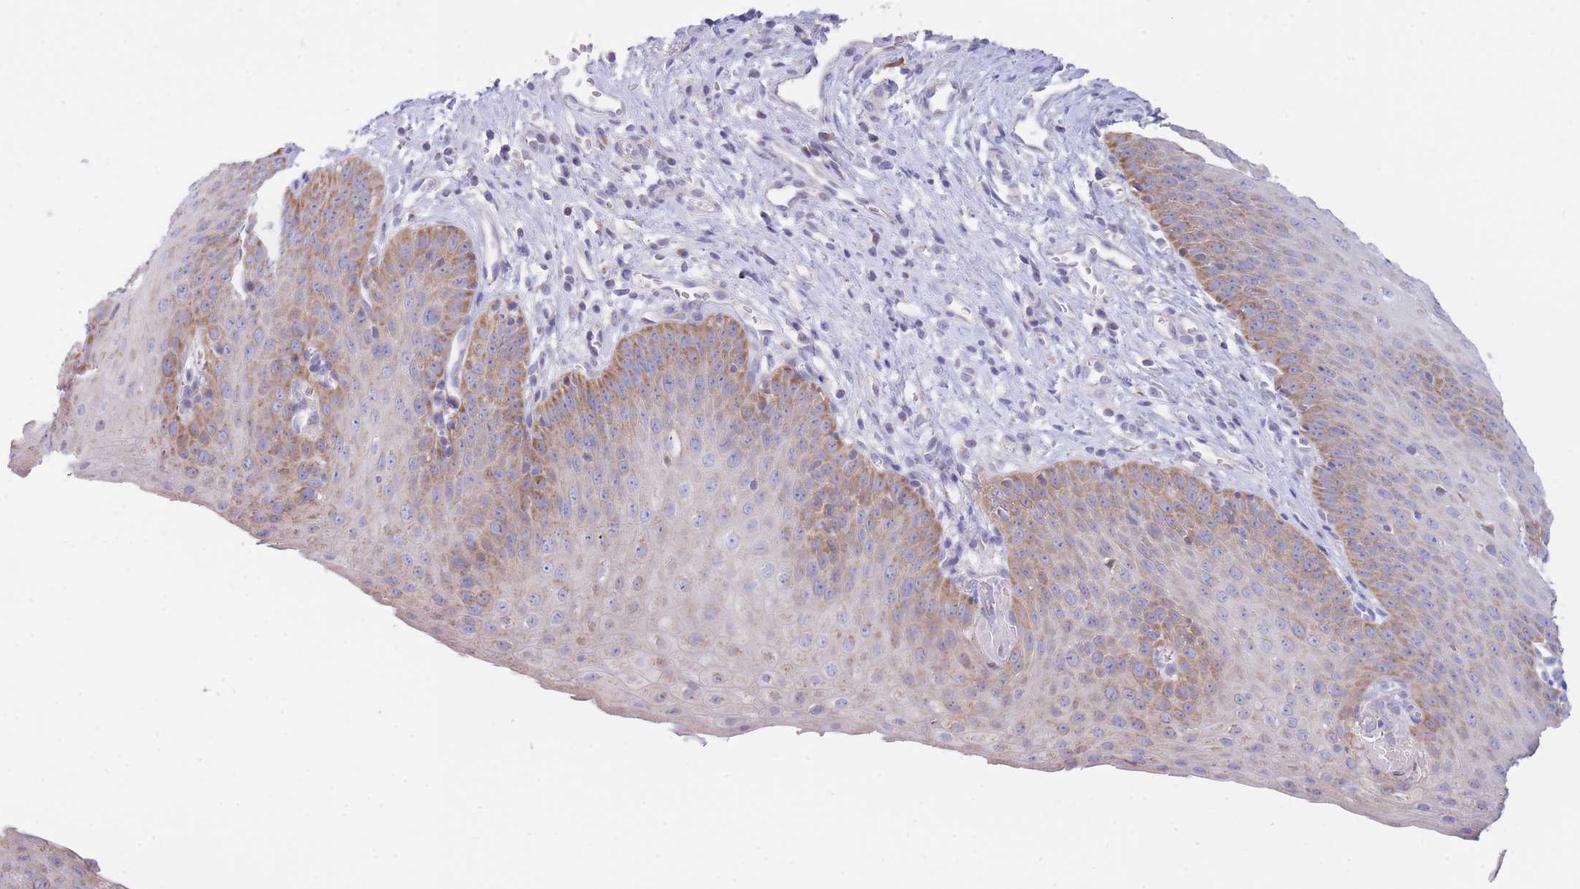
{"staining": {"intensity": "moderate", "quantity": ">75%", "location": "cytoplasmic/membranous"}, "tissue": "esophagus", "cell_type": "Squamous epithelial cells", "image_type": "normal", "snomed": [{"axis": "morphology", "description": "Normal tissue, NOS"}, {"axis": "topography", "description": "Esophagus"}], "caption": "Immunohistochemistry of normal human esophagus demonstrates medium levels of moderate cytoplasmic/membranous positivity in about >75% of squamous epithelial cells. (DAB IHC with brightfield microscopy, high magnification).", "gene": "NANP", "patient": {"sex": "male", "age": 71}}